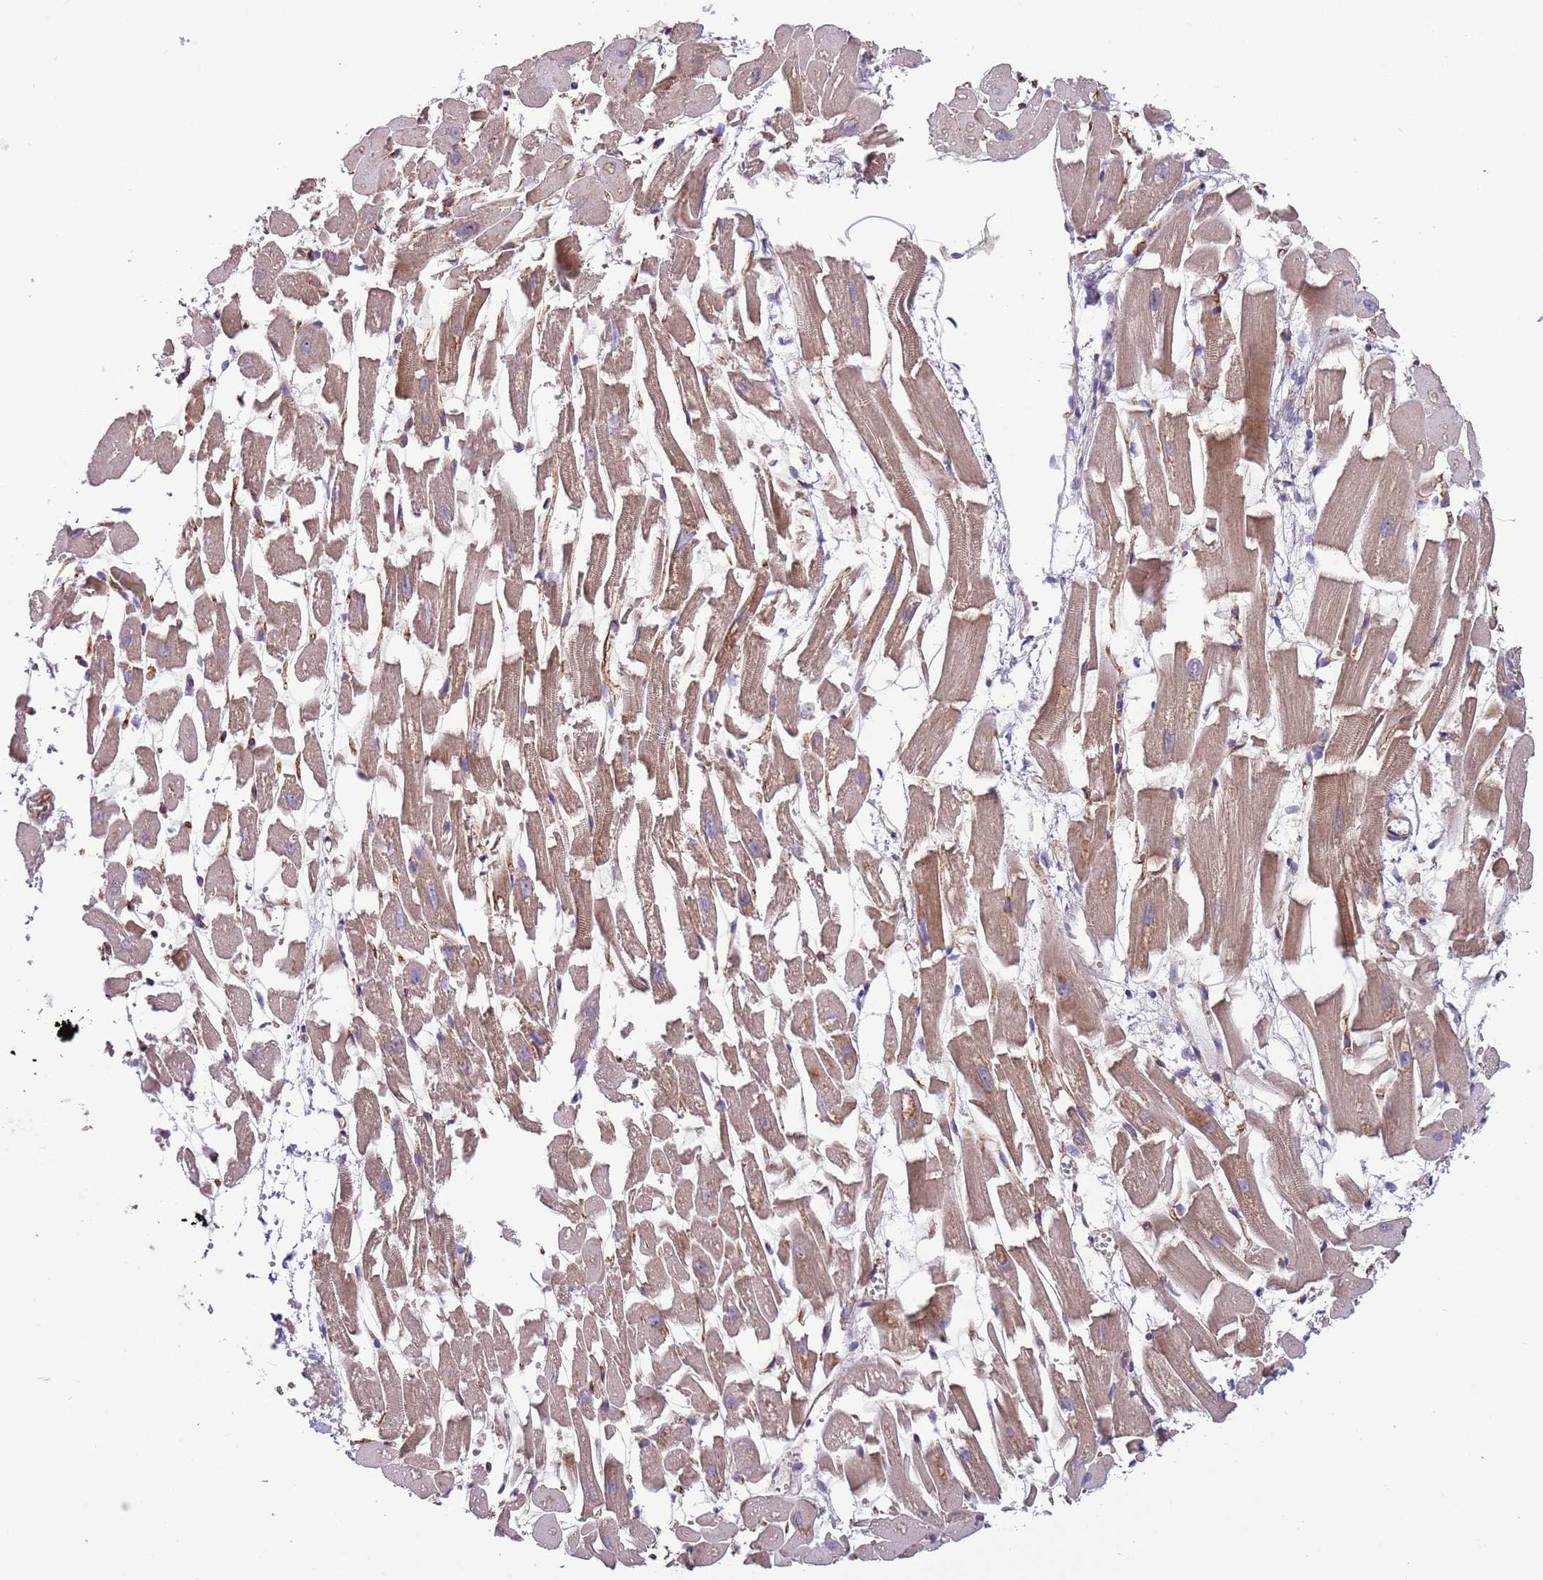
{"staining": {"intensity": "strong", "quantity": "25%-75%", "location": "cytoplasmic/membranous"}, "tissue": "heart muscle", "cell_type": "Cardiomyocytes", "image_type": "normal", "snomed": [{"axis": "morphology", "description": "Normal tissue, NOS"}, {"axis": "topography", "description": "Heart"}], "caption": "Protein expression analysis of benign heart muscle displays strong cytoplasmic/membranous positivity in approximately 25%-75% of cardiomyocytes. The staining was performed using DAB (3,3'-diaminobenzidine), with brown indicating positive protein expression. Nuclei are stained blue with hematoxylin.", "gene": "GAS2L3", "patient": {"sex": "female", "age": 64}}